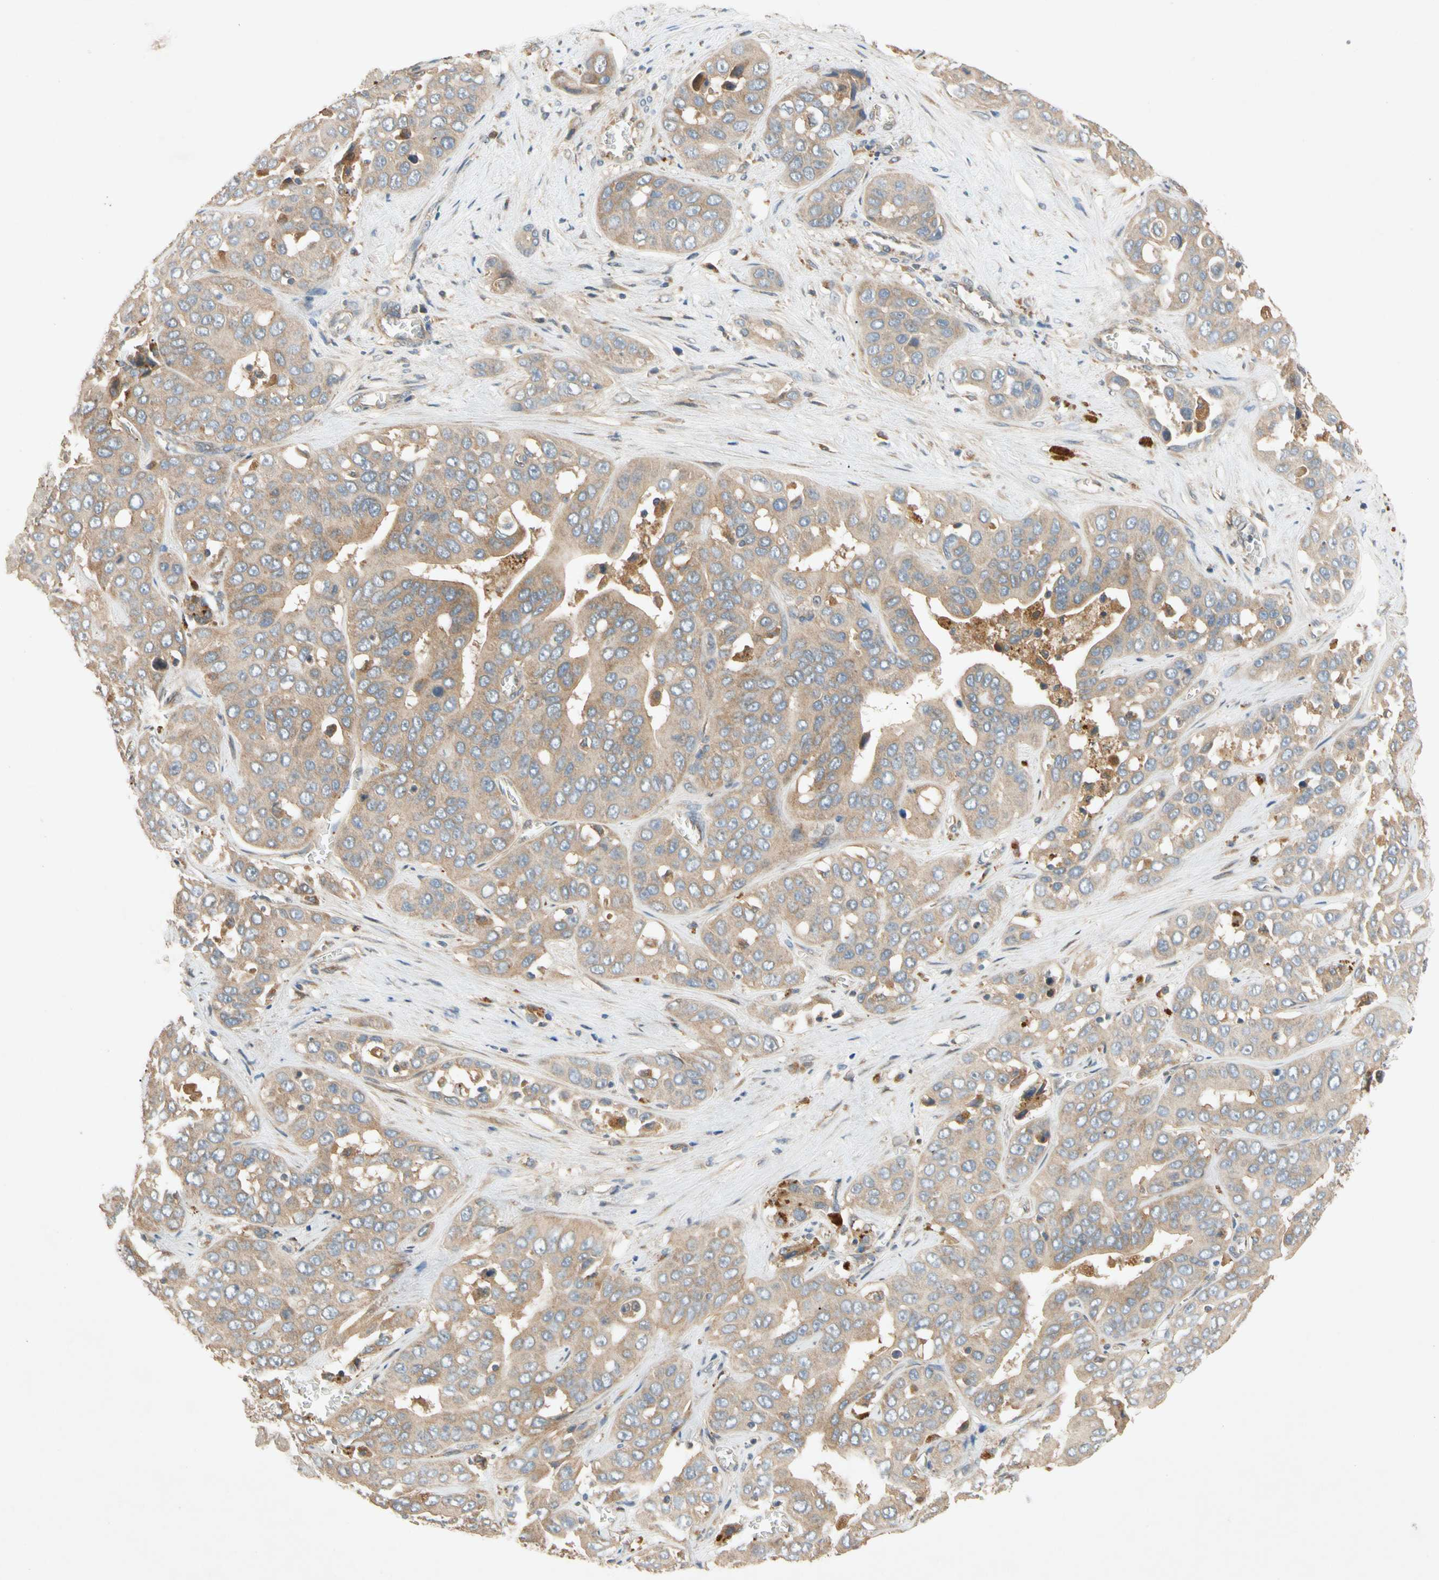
{"staining": {"intensity": "weak", "quantity": "25%-75%", "location": "cytoplasmic/membranous"}, "tissue": "liver cancer", "cell_type": "Tumor cells", "image_type": "cancer", "snomed": [{"axis": "morphology", "description": "Cholangiocarcinoma"}, {"axis": "topography", "description": "Liver"}], "caption": "Human liver cholangiocarcinoma stained with a brown dye displays weak cytoplasmic/membranous positive expression in about 25%-75% of tumor cells.", "gene": "USP46", "patient": {"sex": "female", "age": 52}}